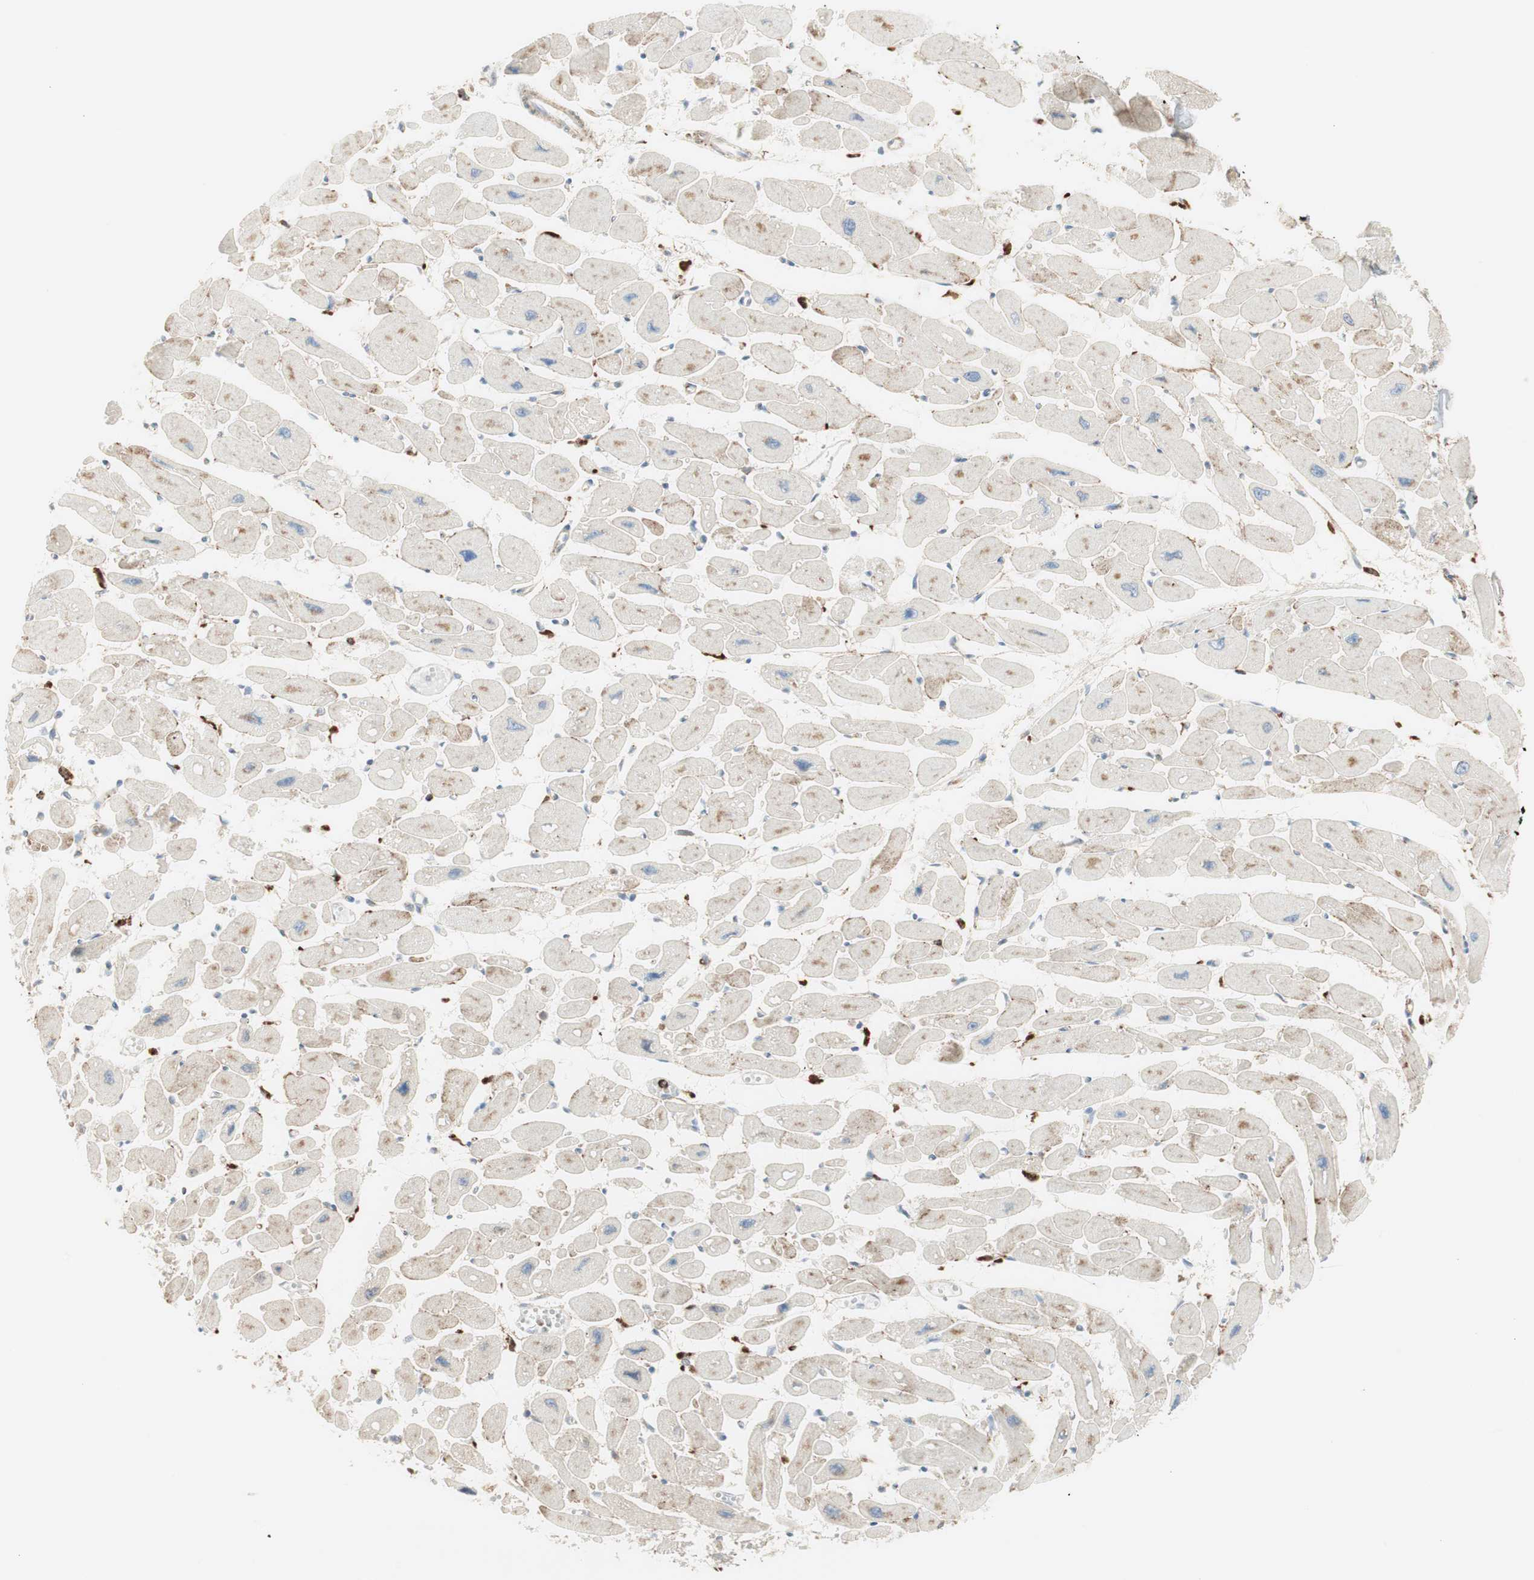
{"staining": {"intensity": "weak", "quantity": "25%-75%", "location": "cytoplasmic/membranous"}, "tissue": "heart muscle", "cell_type": "Cardiomyocytes", "image_type": "normal", "snomed": [{"axis": "morphology", "description": "Normal tissue, NOS"}, {"axis": "topography", "description": "Heart"}], "caption": "IHC micrograph of benign heart muscle stained for a protein (brown), which shows low levels of weak cytoplasmic/membranous positivity in approximately 25%-75% of cardiomyocytes.", "gene": "ATP6V1G1", "patient": {"sex": "female", "age": 54}}